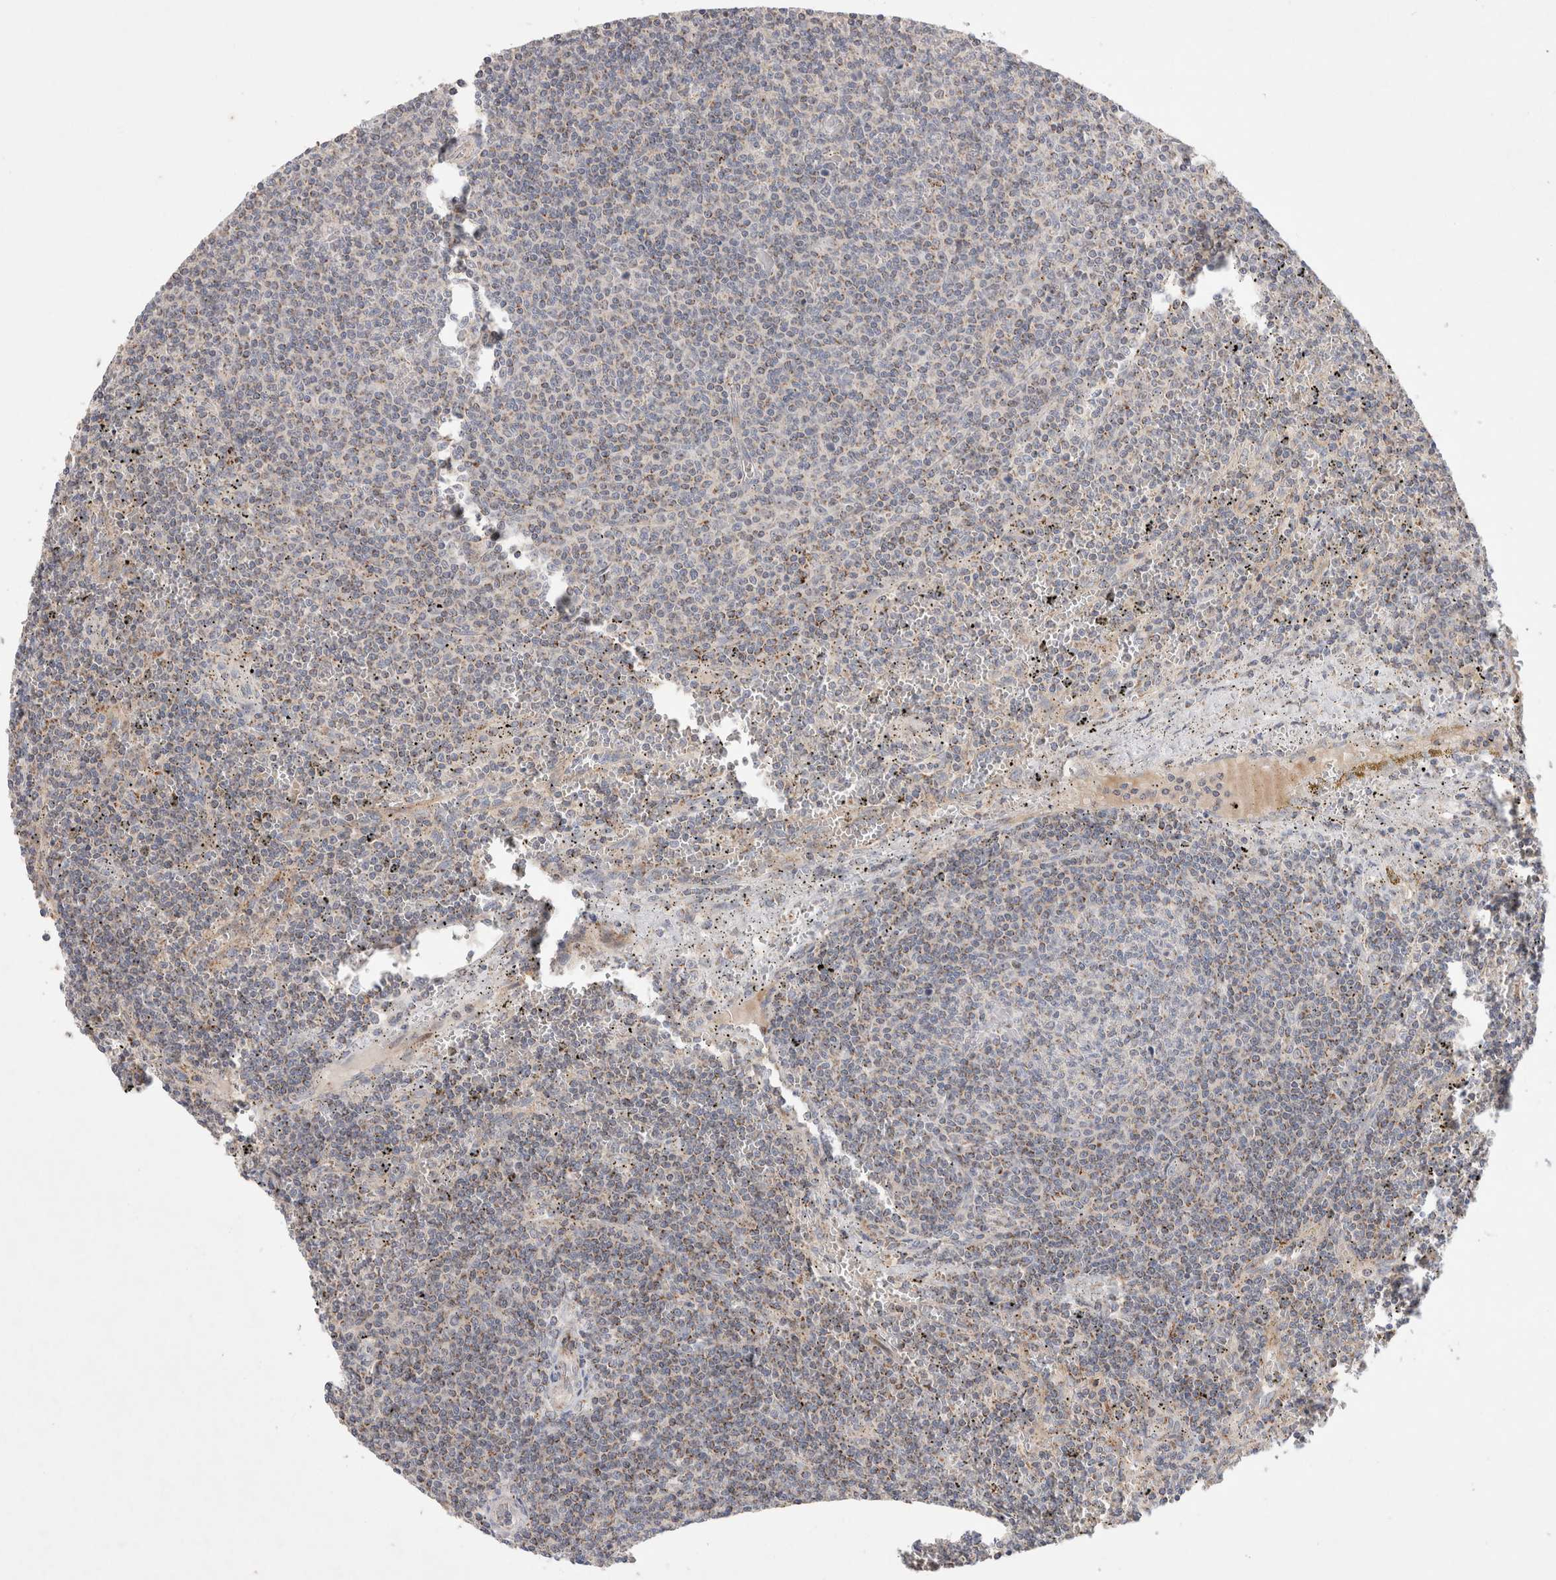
{"staining": {"intensity": "negative", "quantity": "none", "location": "none"}, "tissue": "lymphoma", "cell_type": "Tumor cells", "image_type": "cancer", "snomed": [{"axis": "morphology", "description": "Malignant lymphoma, non-Hodgkin's type, Low grade"}, {"axis": "topography", "description": "Spleen"}], "caption": "DAB (3,3'-diaminobenzidine) immunohistochemical staining of human lymphoma exhibits no significant expression in tumor cells. (Immunohistochemistry, brightfield microscopy, high magnification).", "gene": "CHADL", "patient": {"sex": "female", "age": 50}}